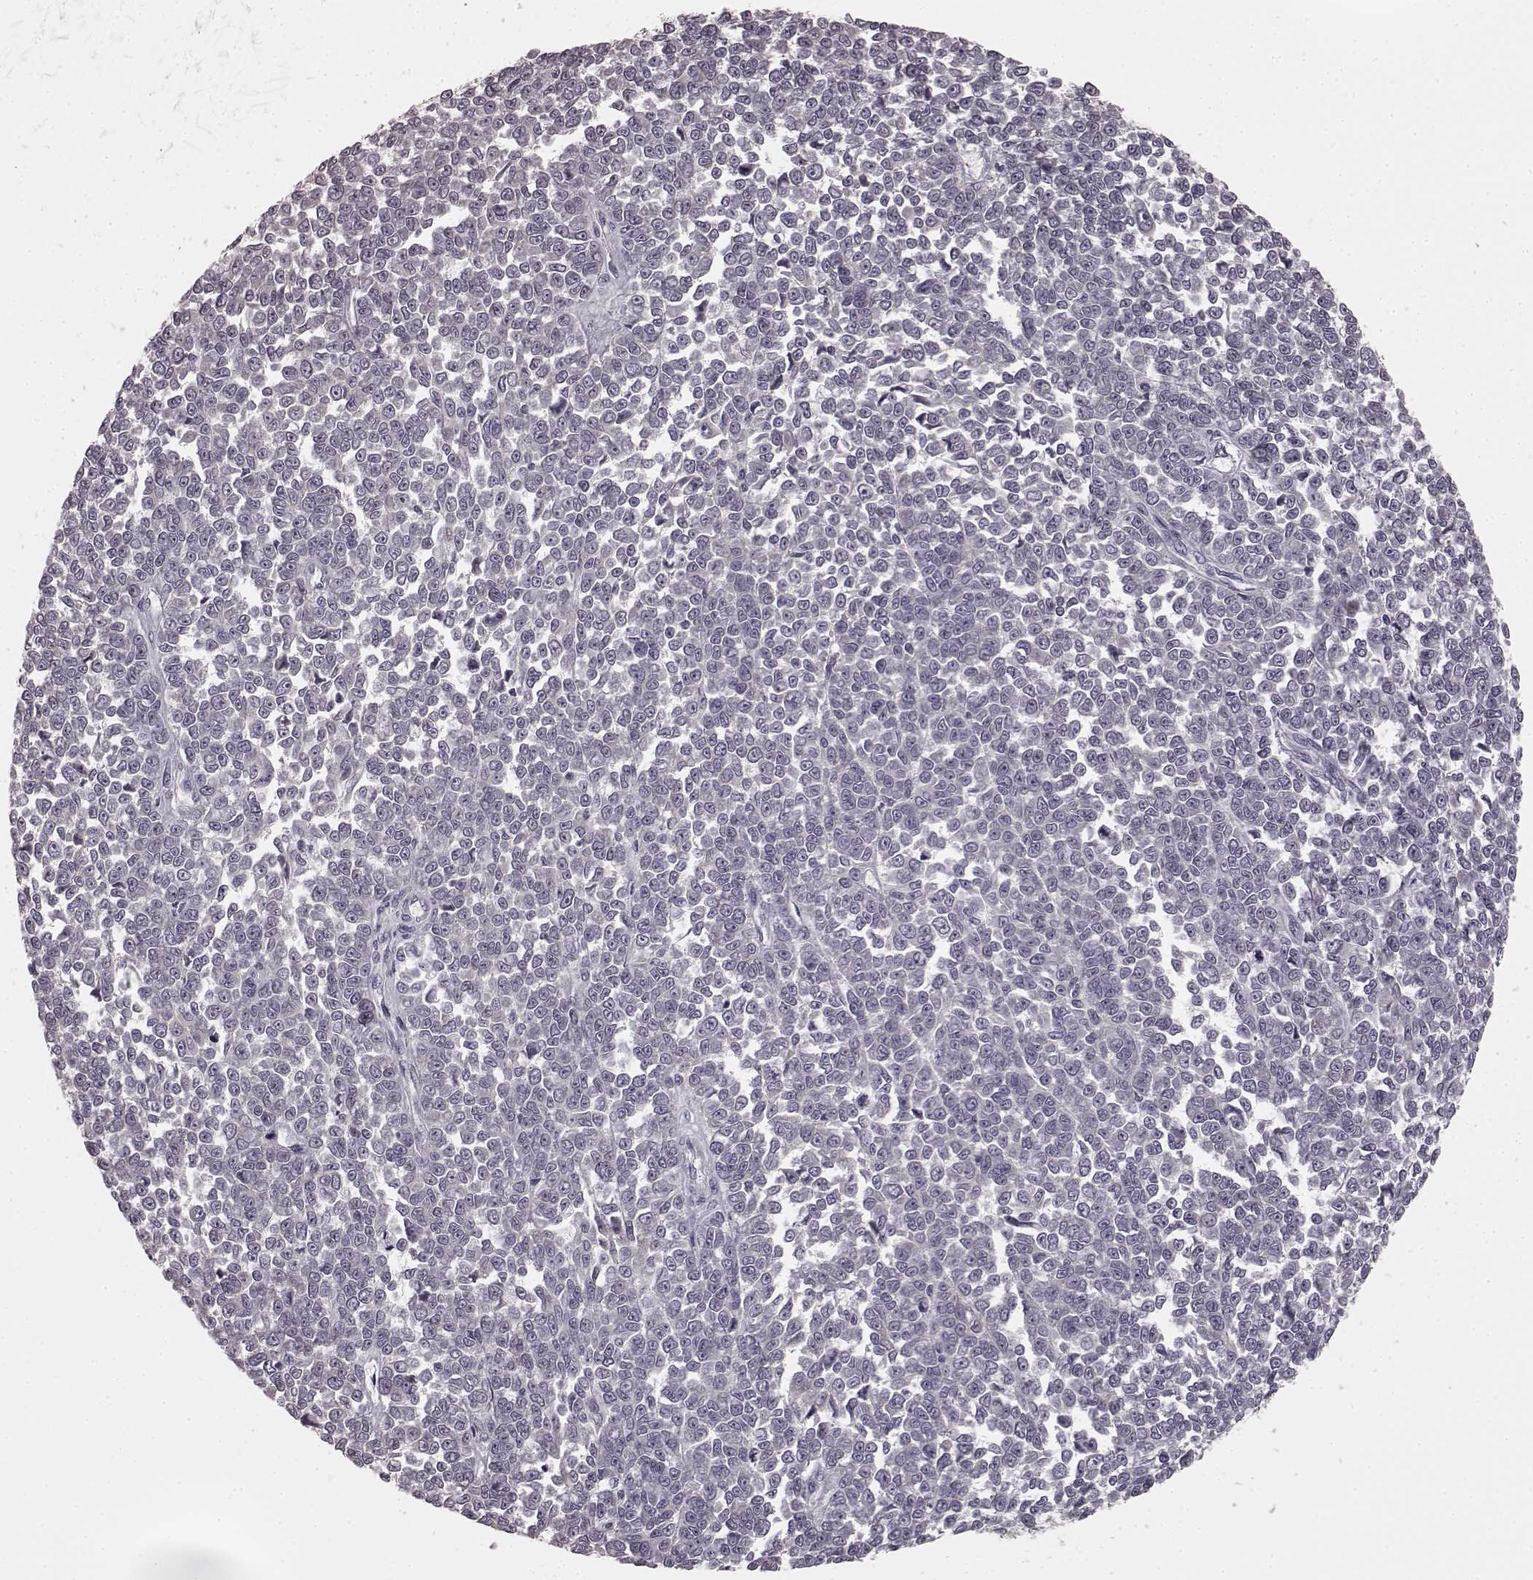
{"staining": {"intensity": "weak", "quantity": "<25%", "location": "cytoplasmic/membranous"}, "tissue": "melanoma", "cell_type": "Tumor cells", "image_type": "cancer", "snomed": [{"axis": "morphology", "description": "Malignant melanoma, NOS"}, {"axis": "topography", "description": "Skin"}], "caption": "IHC of human malignant melanoma exhibits no positivity in tumor cells.", "gene": "PRKCE", "patient": {"sex": "female", "age": 95}}